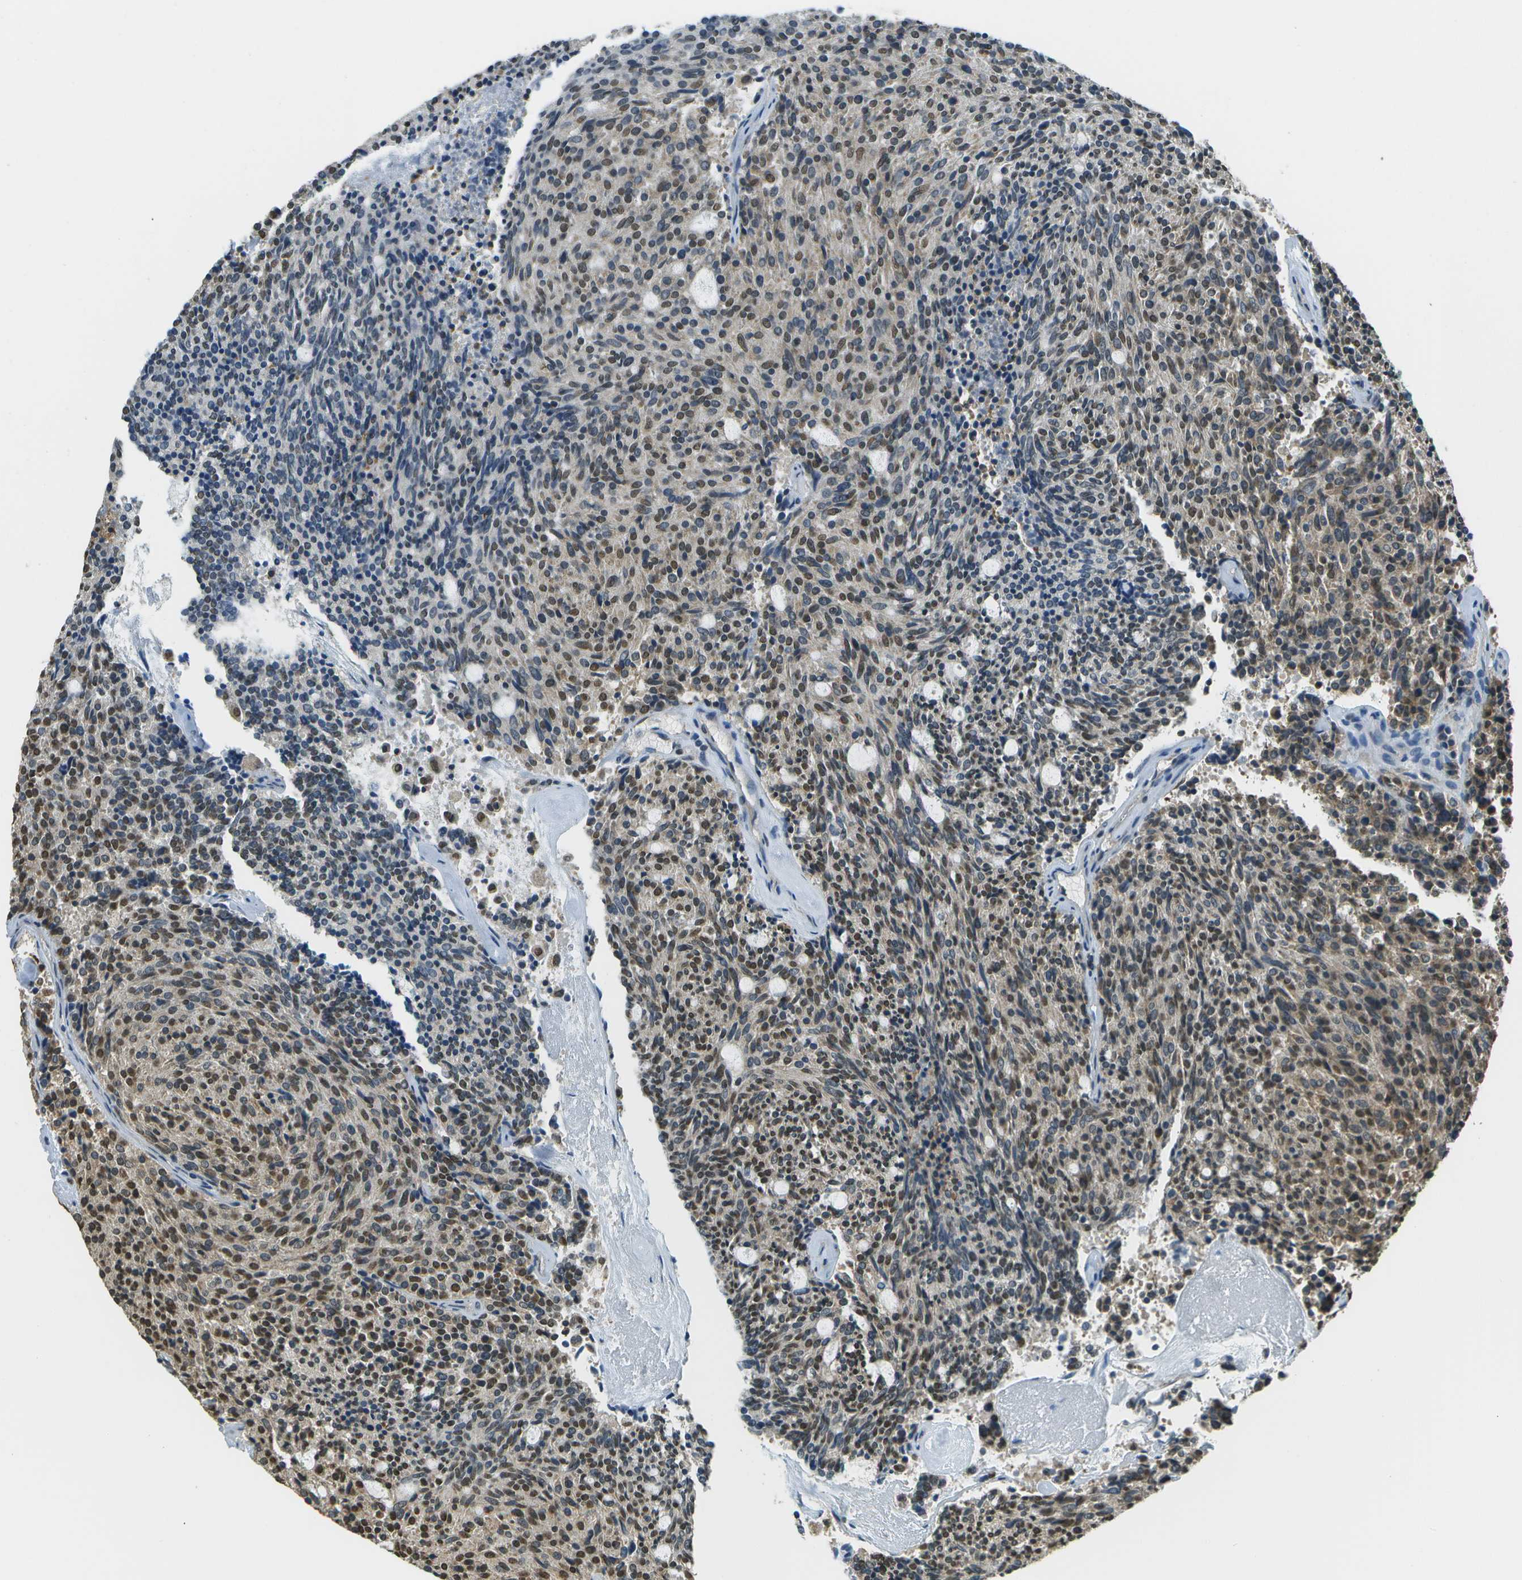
{"staining": {"intensity": "moderate", "quantity": "25%-75%", "location": "cytoplasmic/membranous,nuclear"}, "tissue": "carcinoid", "cell_type": "Tumor cells", "image_type": "cancer", "snomed": [{"axis": "morphology", "description": "Carcinoid, malignant, NOS"}, {"axis": "topography", "description": "Pancreas"}], "caption": "Brown immunohistochemical staining in human malignant carcinoid displays moderate cytoplasmic/membranous and nuclear positivity in approximately 25%-75% of tumor cells.", "gene": "ABL2", "patient": {"sex": "female", "age": 54}}